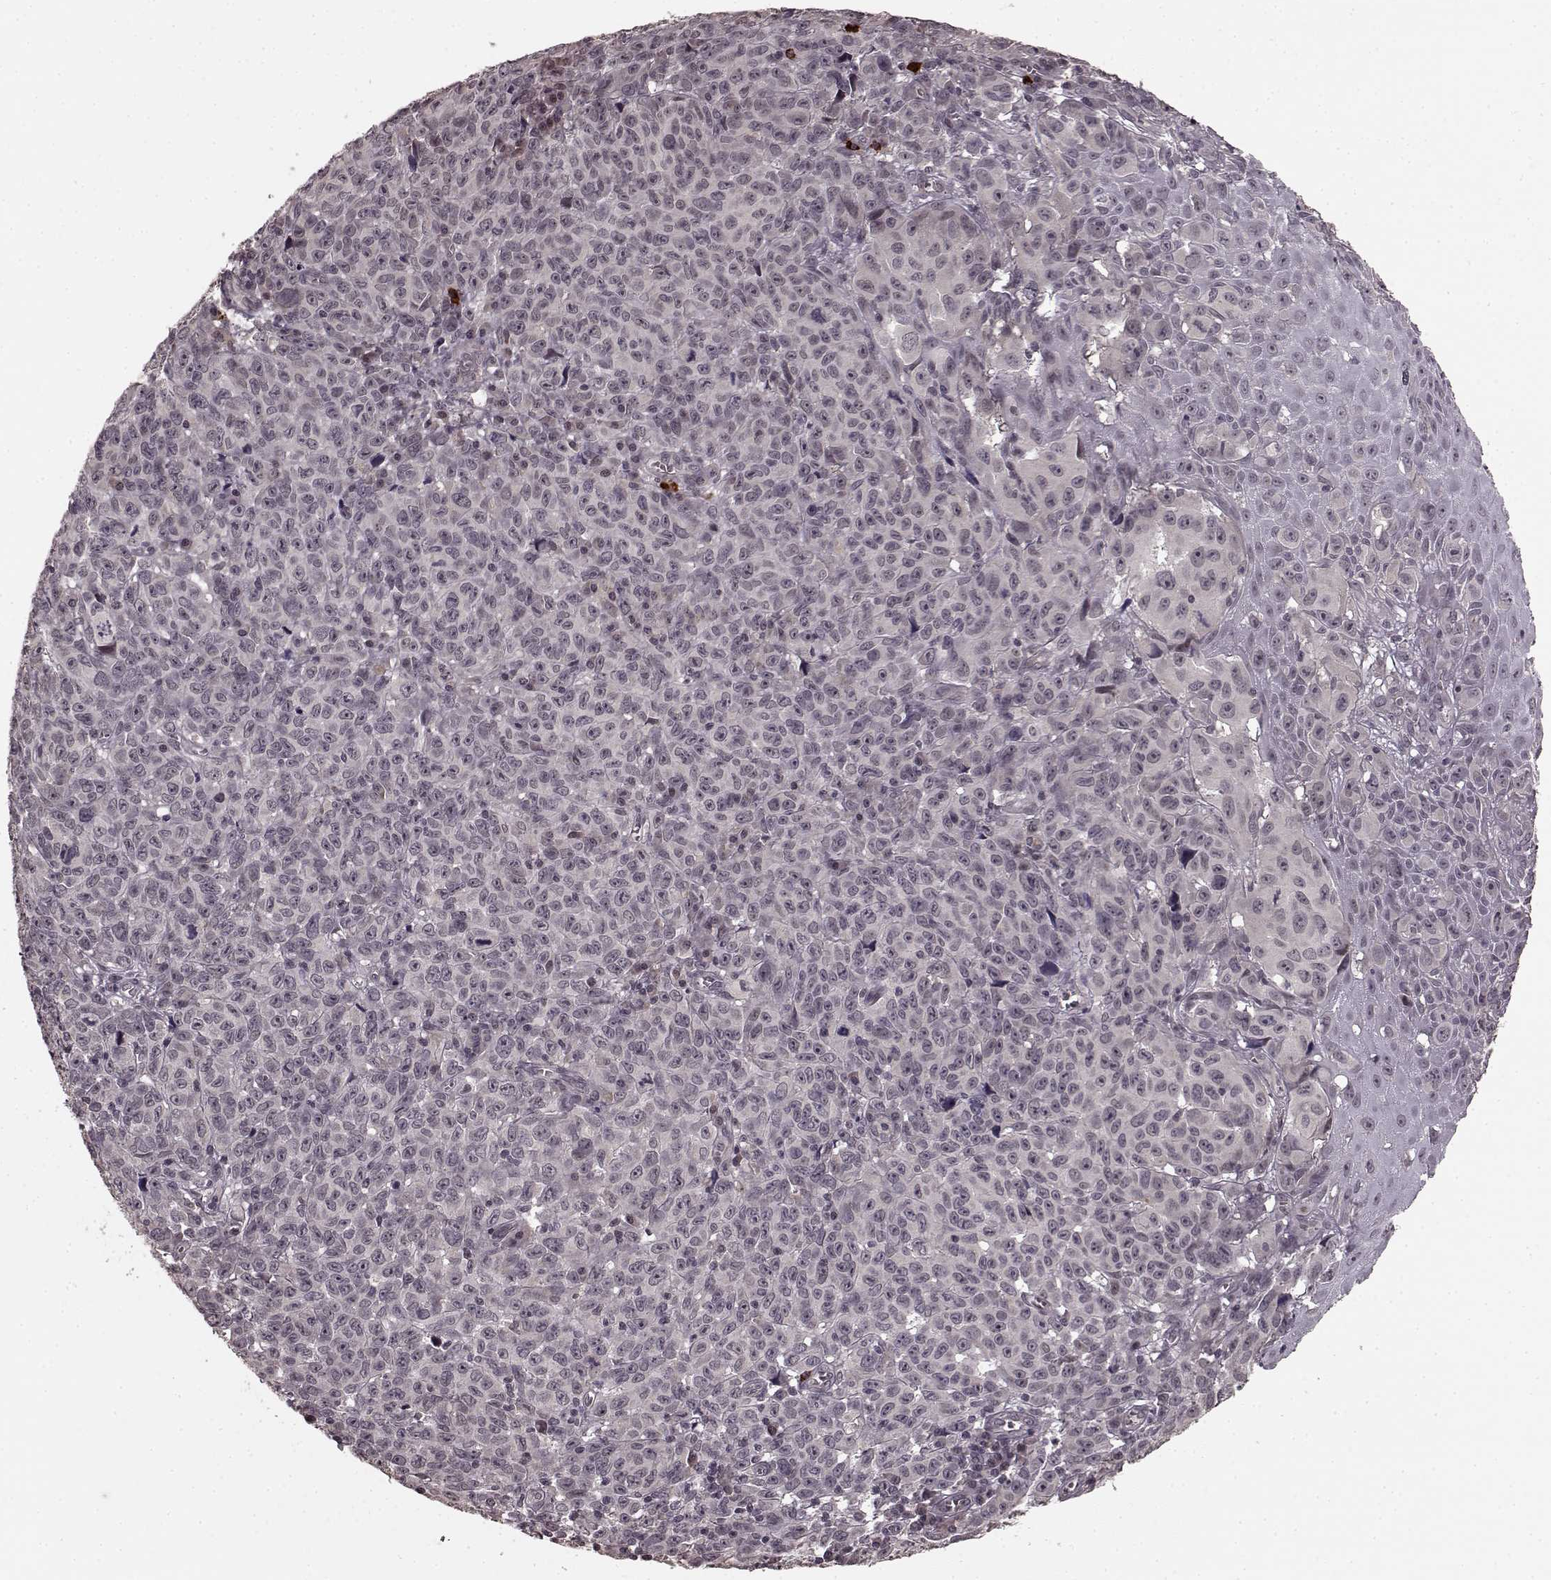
{"staining": {"intensity": "negative", "quantity": "none", "location": "none"}, "tissue": "melanoma", "cell_type": "Tumor cells", "image_type": "cancer", "snomed": [{"axis": "morphology", "description": "Malignant melanoma, NOS"}, {"axis": "topography", "description": "Vulva, labia, clitoris and Bartholin´s gland, NO"}], "caption": "Melanoma was stained to show a protein in brown. There is no significant expression in tumor cells.", "gene": "PLCB4", "patient": {"sex": "female", "age": 75}}